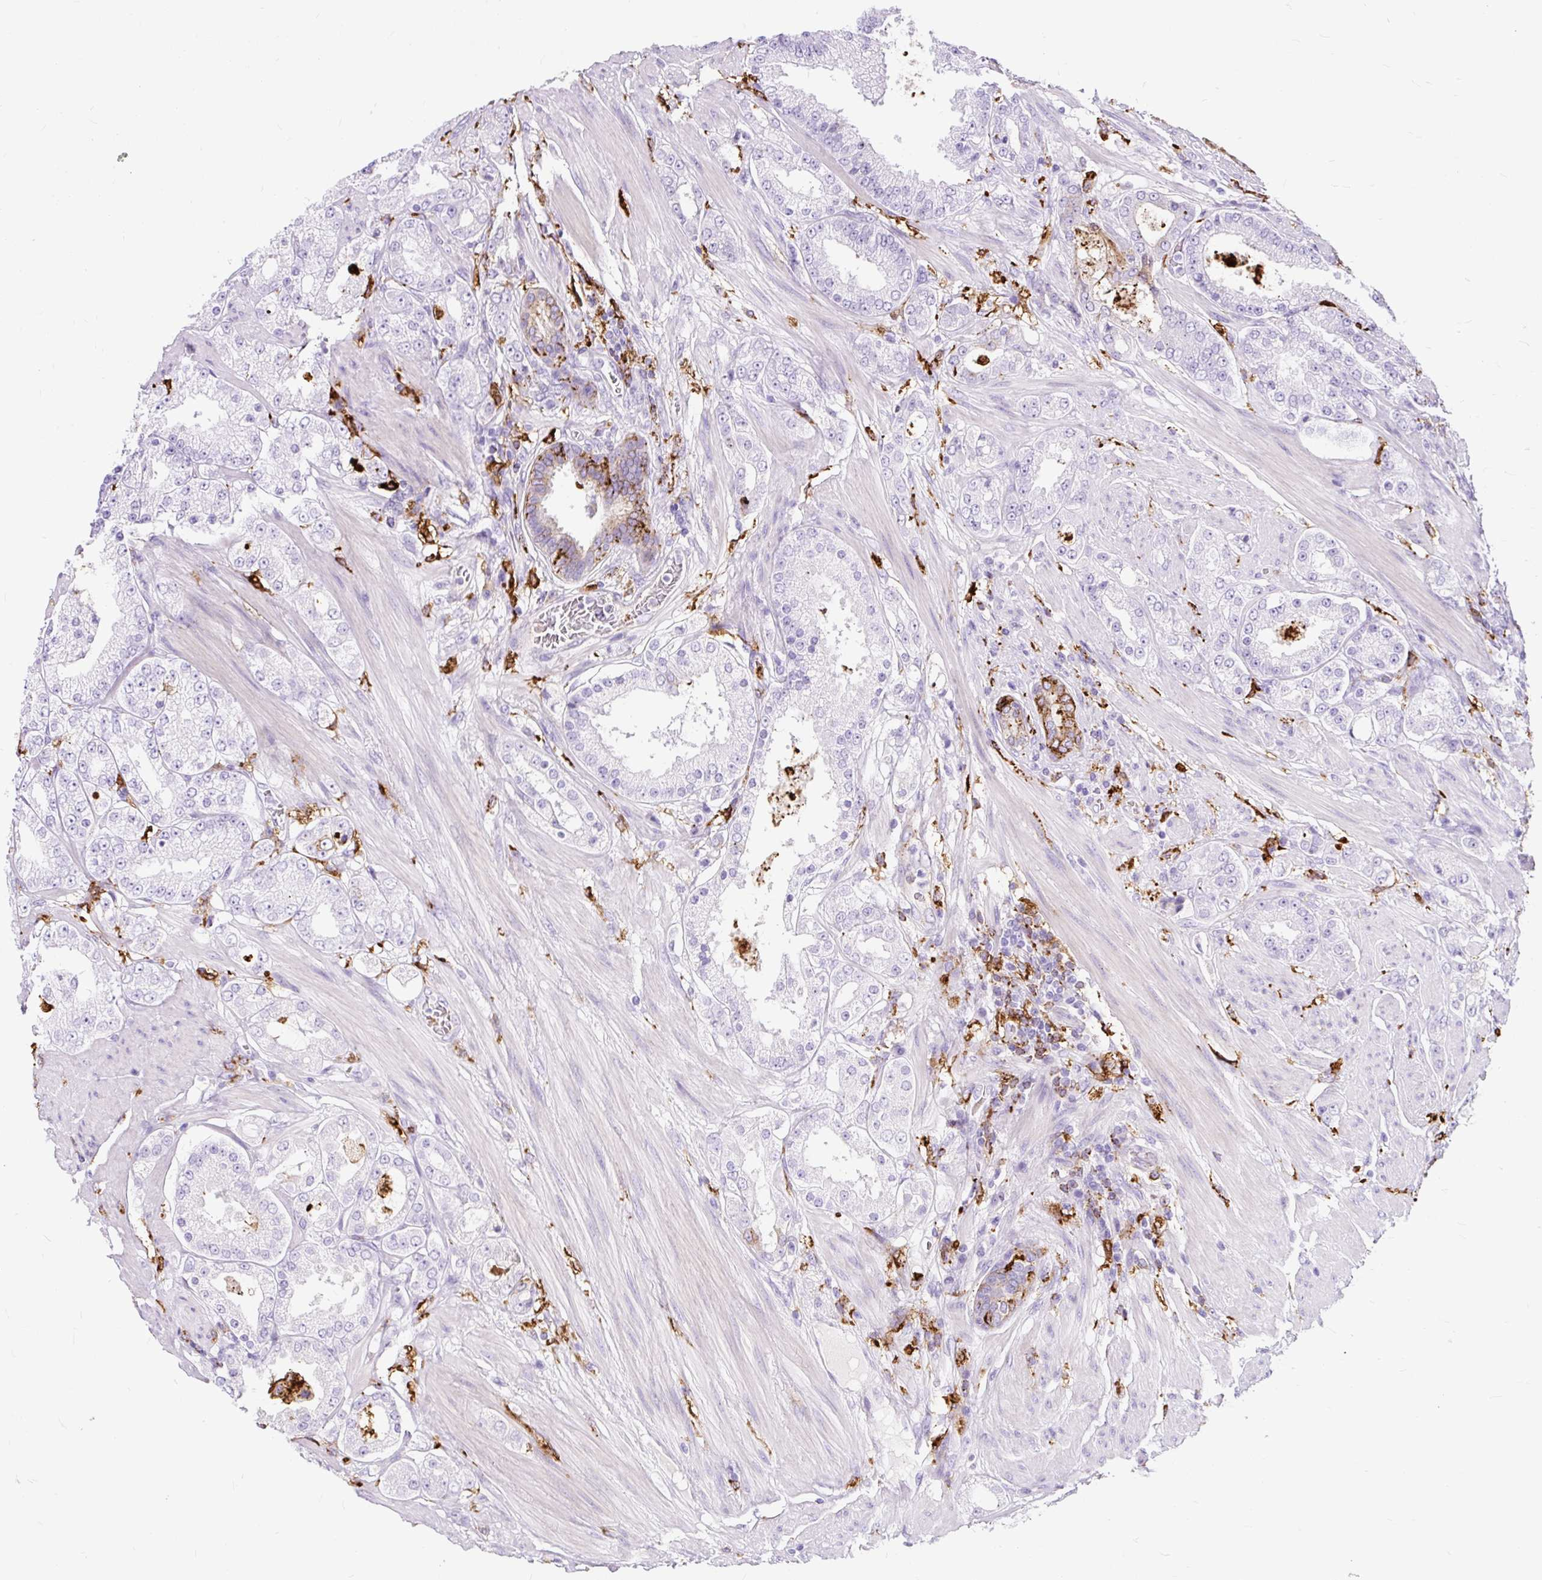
{"staining": {"intensity": "negative", "quantity": "none", "location": "none"}, "tissue": "prostate cancer", "cell_type": "Tumor cells", "image_type": "cancer", "snomed": [{"axis": "morphology", "description": "Adenocarcinoma, High grade"}, {"axis": "topography", "description": "Prostate"}], "caption": "This micrograph is of prostate high-grade adenocarcinoma stained with IHC to label a protein in brown with the nuclei are counter-stained blue. There is no expression in tumor cells. The staining is performed using DAB (3,3'-diaminobenzidine) brown chromogen with nuclei counter-stained in using hematoxylin.", "gene": "HLA-DRA", "patient": {"sex": "male", "age": 68}}